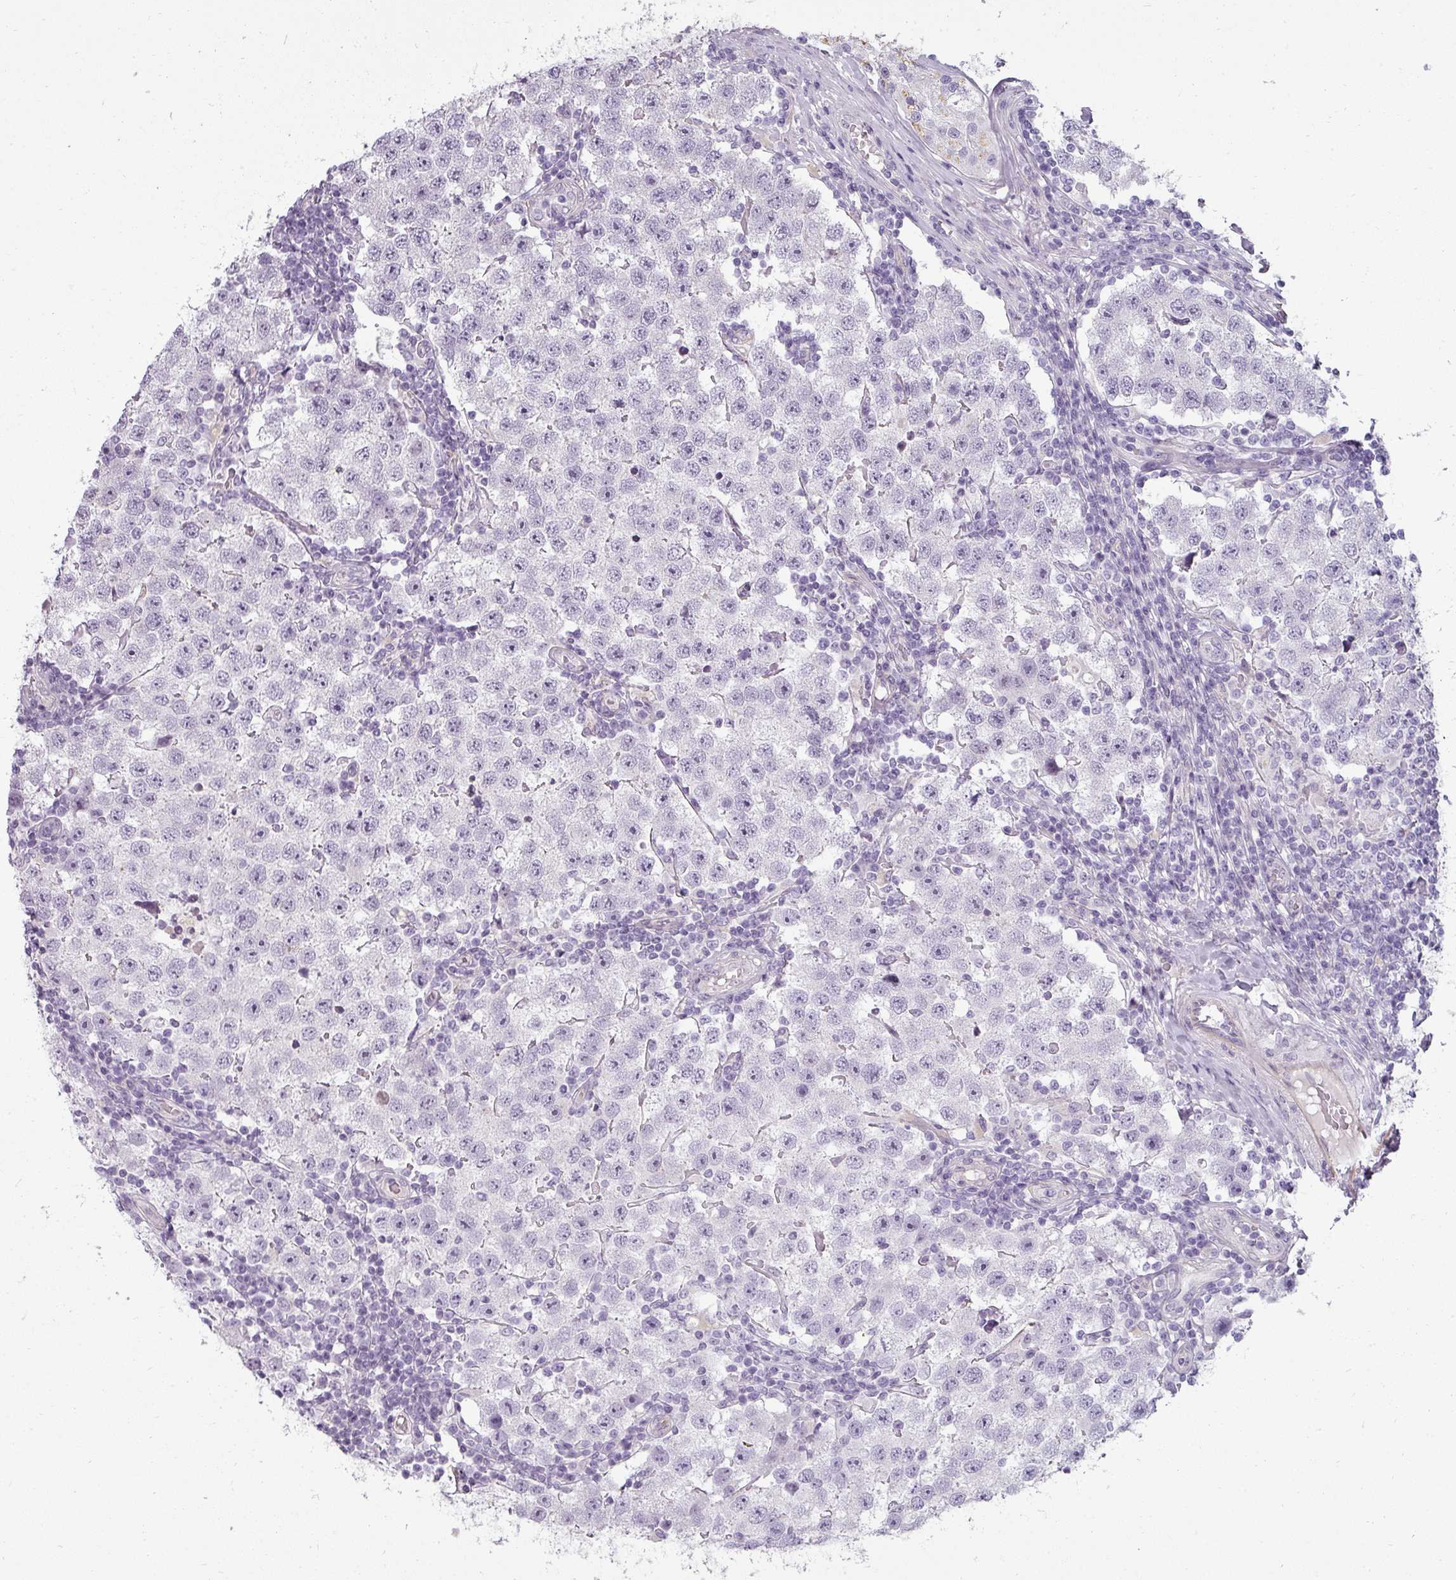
{"staining": {"intensity": "negative", "quantity": "none", "location": "none"}, "tissue": "testis cancer", "cell_type": "Tumor cells", "image_type": "cancer", "snomed": [{"axis": "morphology", "description": "Seminoma, NOS"}, {"axis": "topography", "description": "Testis"}], "caption": "Seminoma (testis) was stained to show a protein in brown. There is no significant expression in tumor cells.", "gene": "ASB1", "patient": {"sex": "male", "age": 34}}